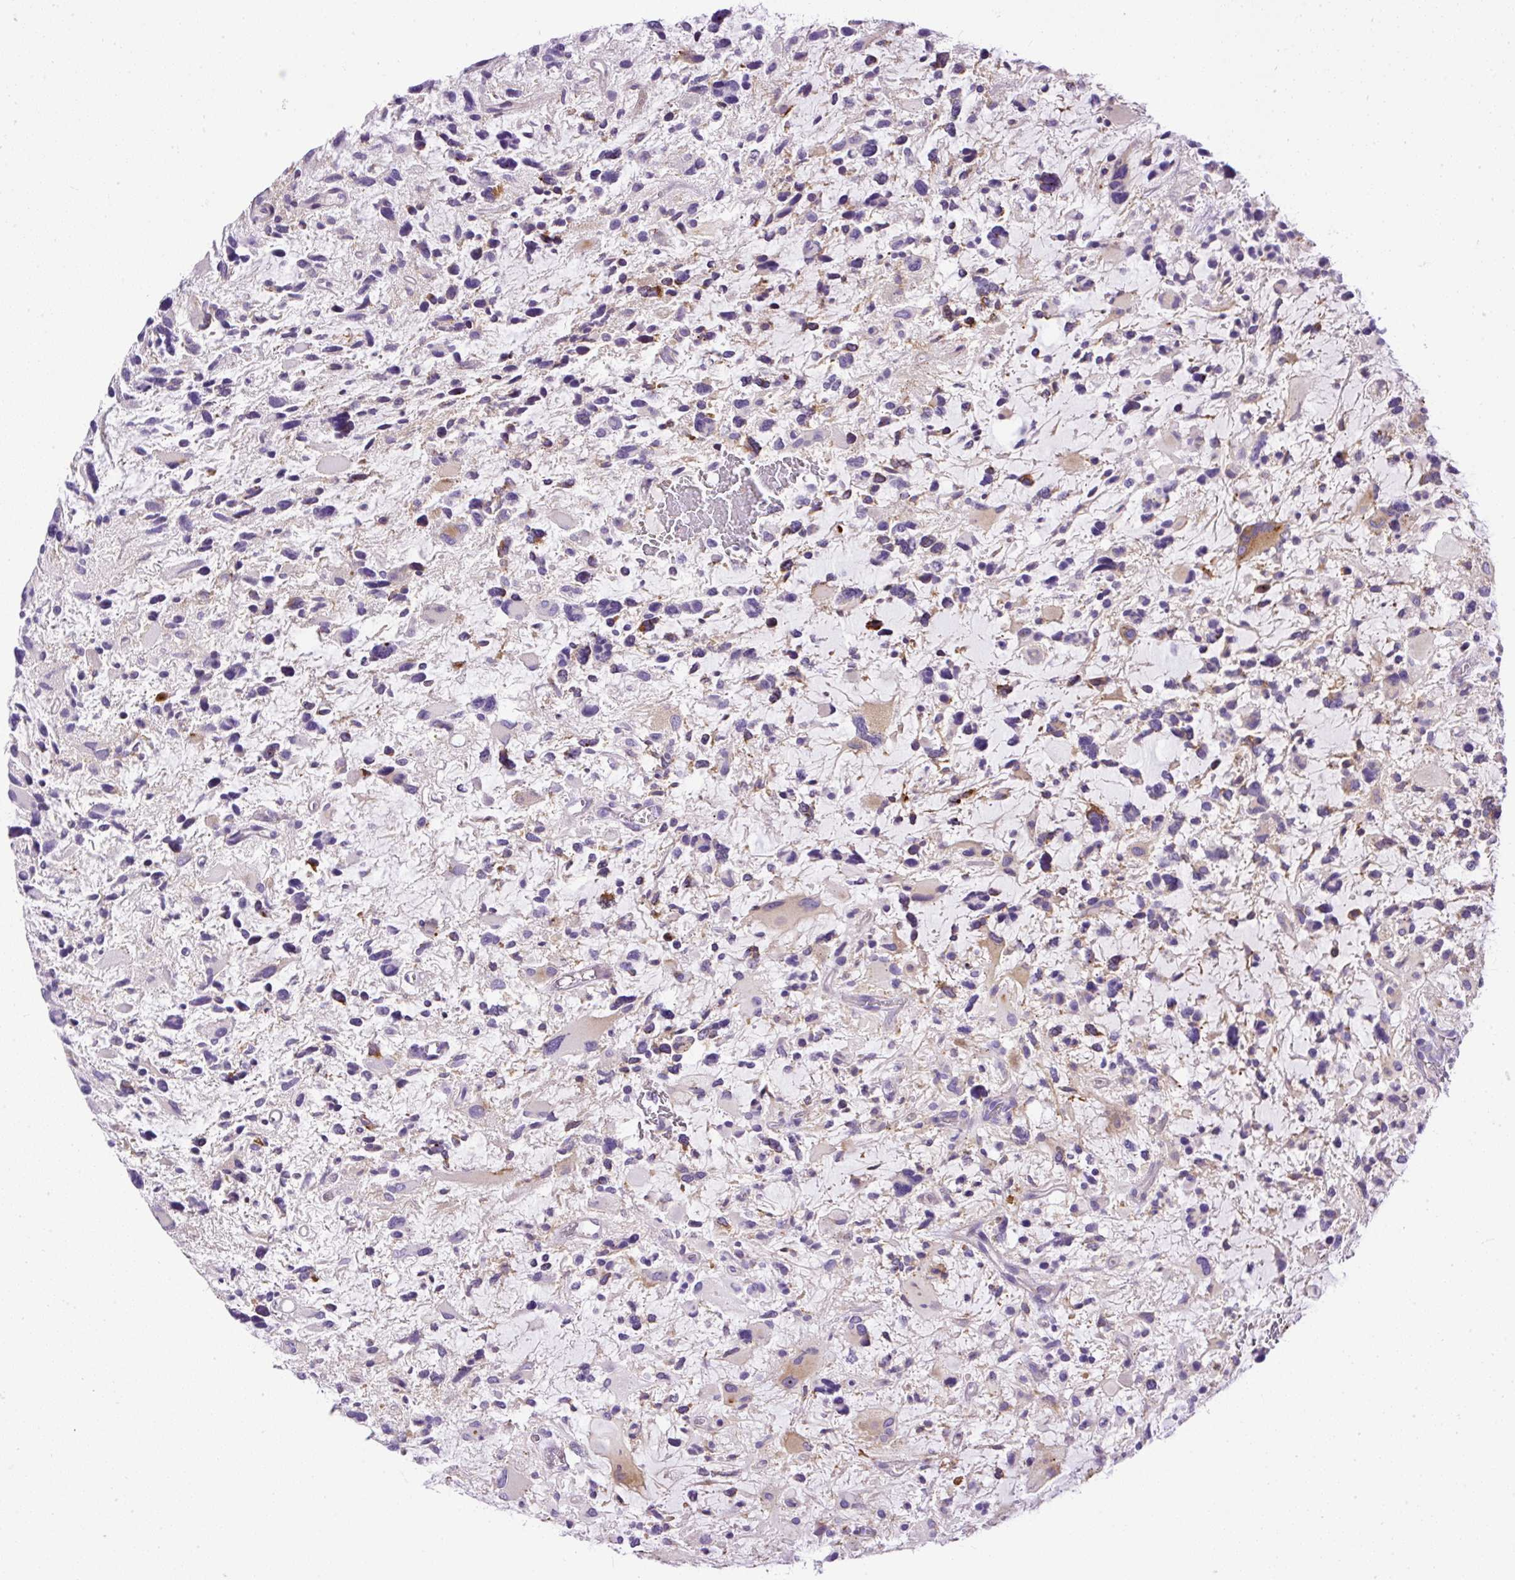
{"staining": {"intensity": "moderate", "quantity": "<25%", "location": "cytoplasmic/membranous"}, "tissue": "glioma", "cell_type": "Tumor cells", "image_type": "cancer", "snomed": [{"axis": "morphology", "description": "Glioma, malignant, High grade"}, {"axis": "topography", "description": "Brain"}], "caption": "Immunohistochemical staining of glioma exhibits moderate cytoplasmic/membranous protein staining in about <25% of tumor cells.", "gene": "CFAP47", "patient": {"sex": "female", "age": 11}}